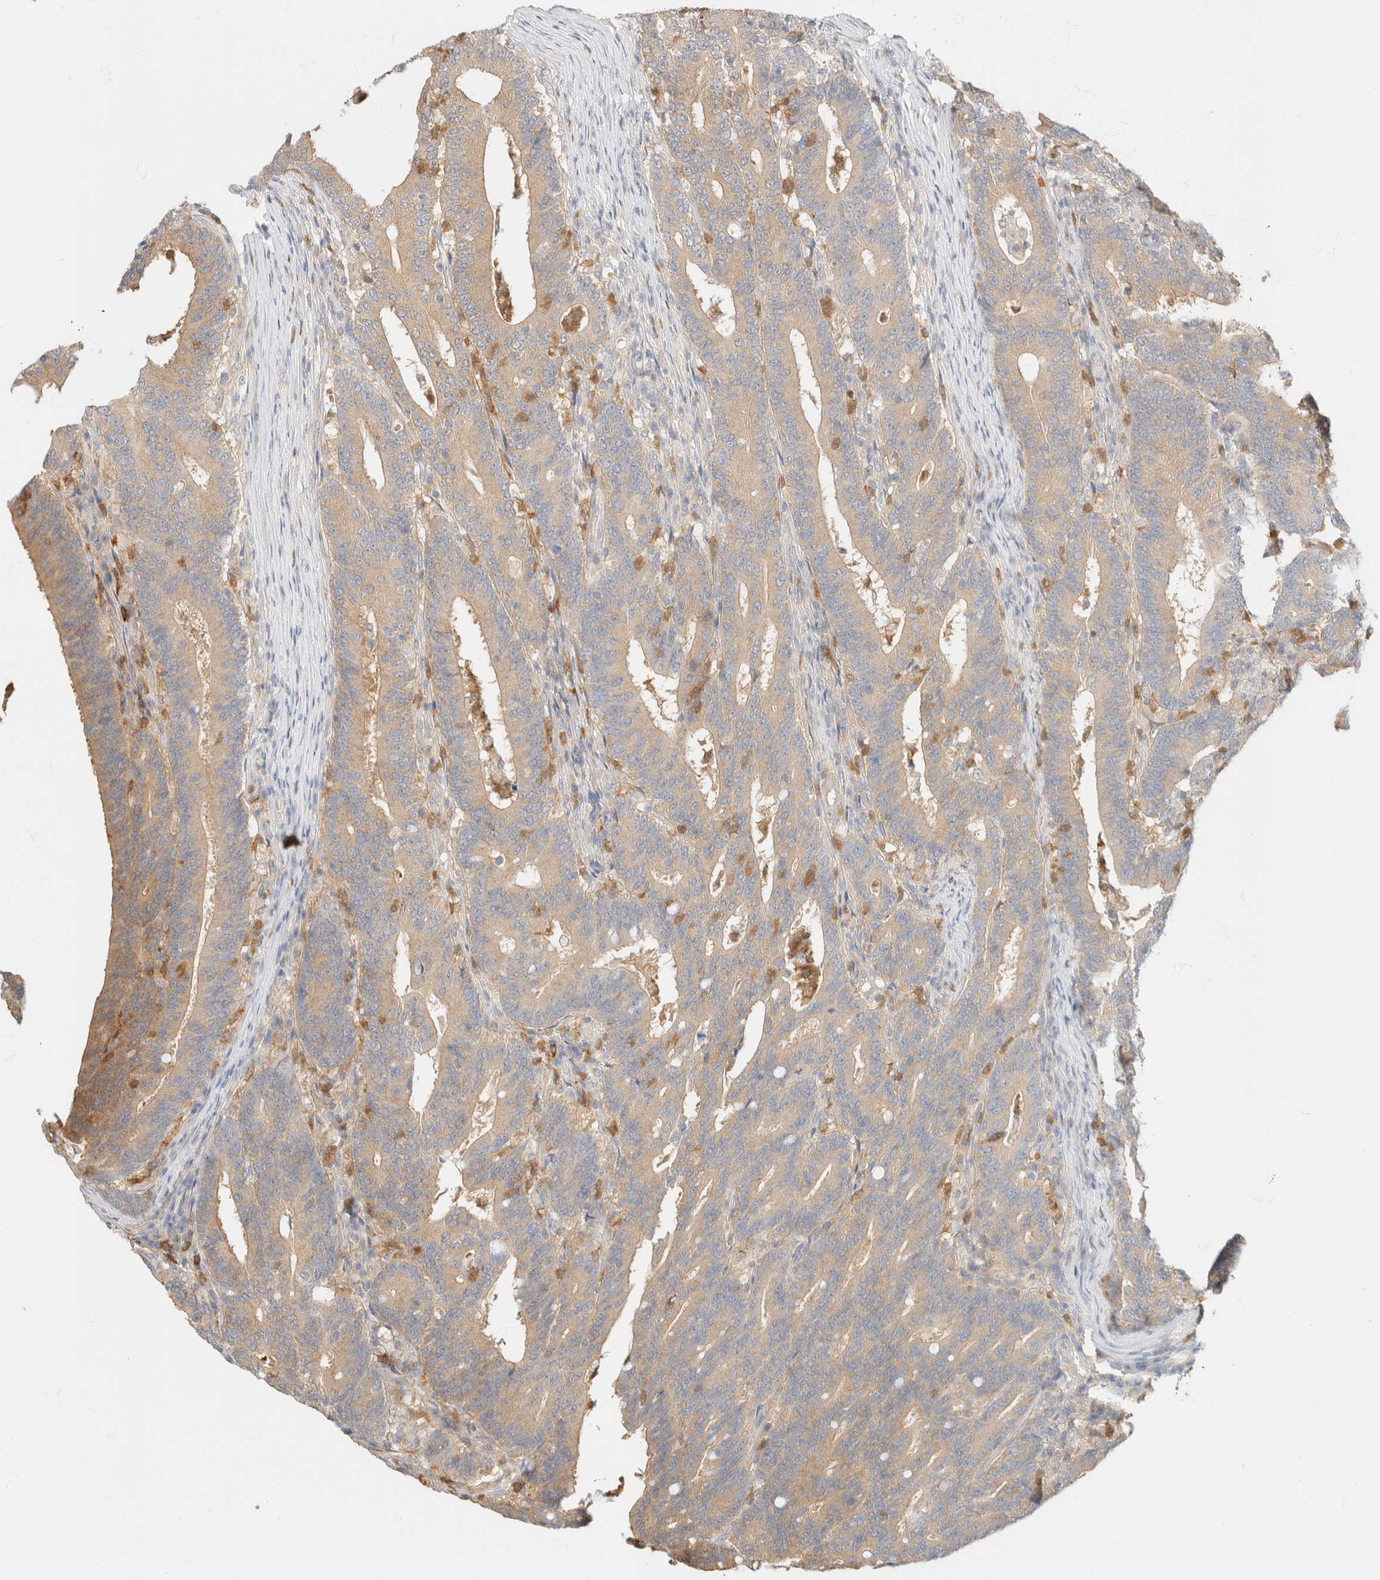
{"staining": {"intensity": "weak", "quantity": ">75%", "location": "cytoplasmic/membranous"}, "tissue": "colorectal cancer", "cell_type": "Tumor cells", "image_type": "cancer", "snomed": [{"axis": "morphology", "description": "Adenocarcinoma, NOS"}, {"axis": "topography", "description": "Colon"}], "caption": "A high-resolution histopathology image shows immunohistochemistry staining of colorectal cancer (adenocarcinoma), which exhibits weak cytoplasmic/membranous staining in approximately >75% of tumor cells.", "gene": "GPI", "patient": {"sex": "female", "age": 66}}